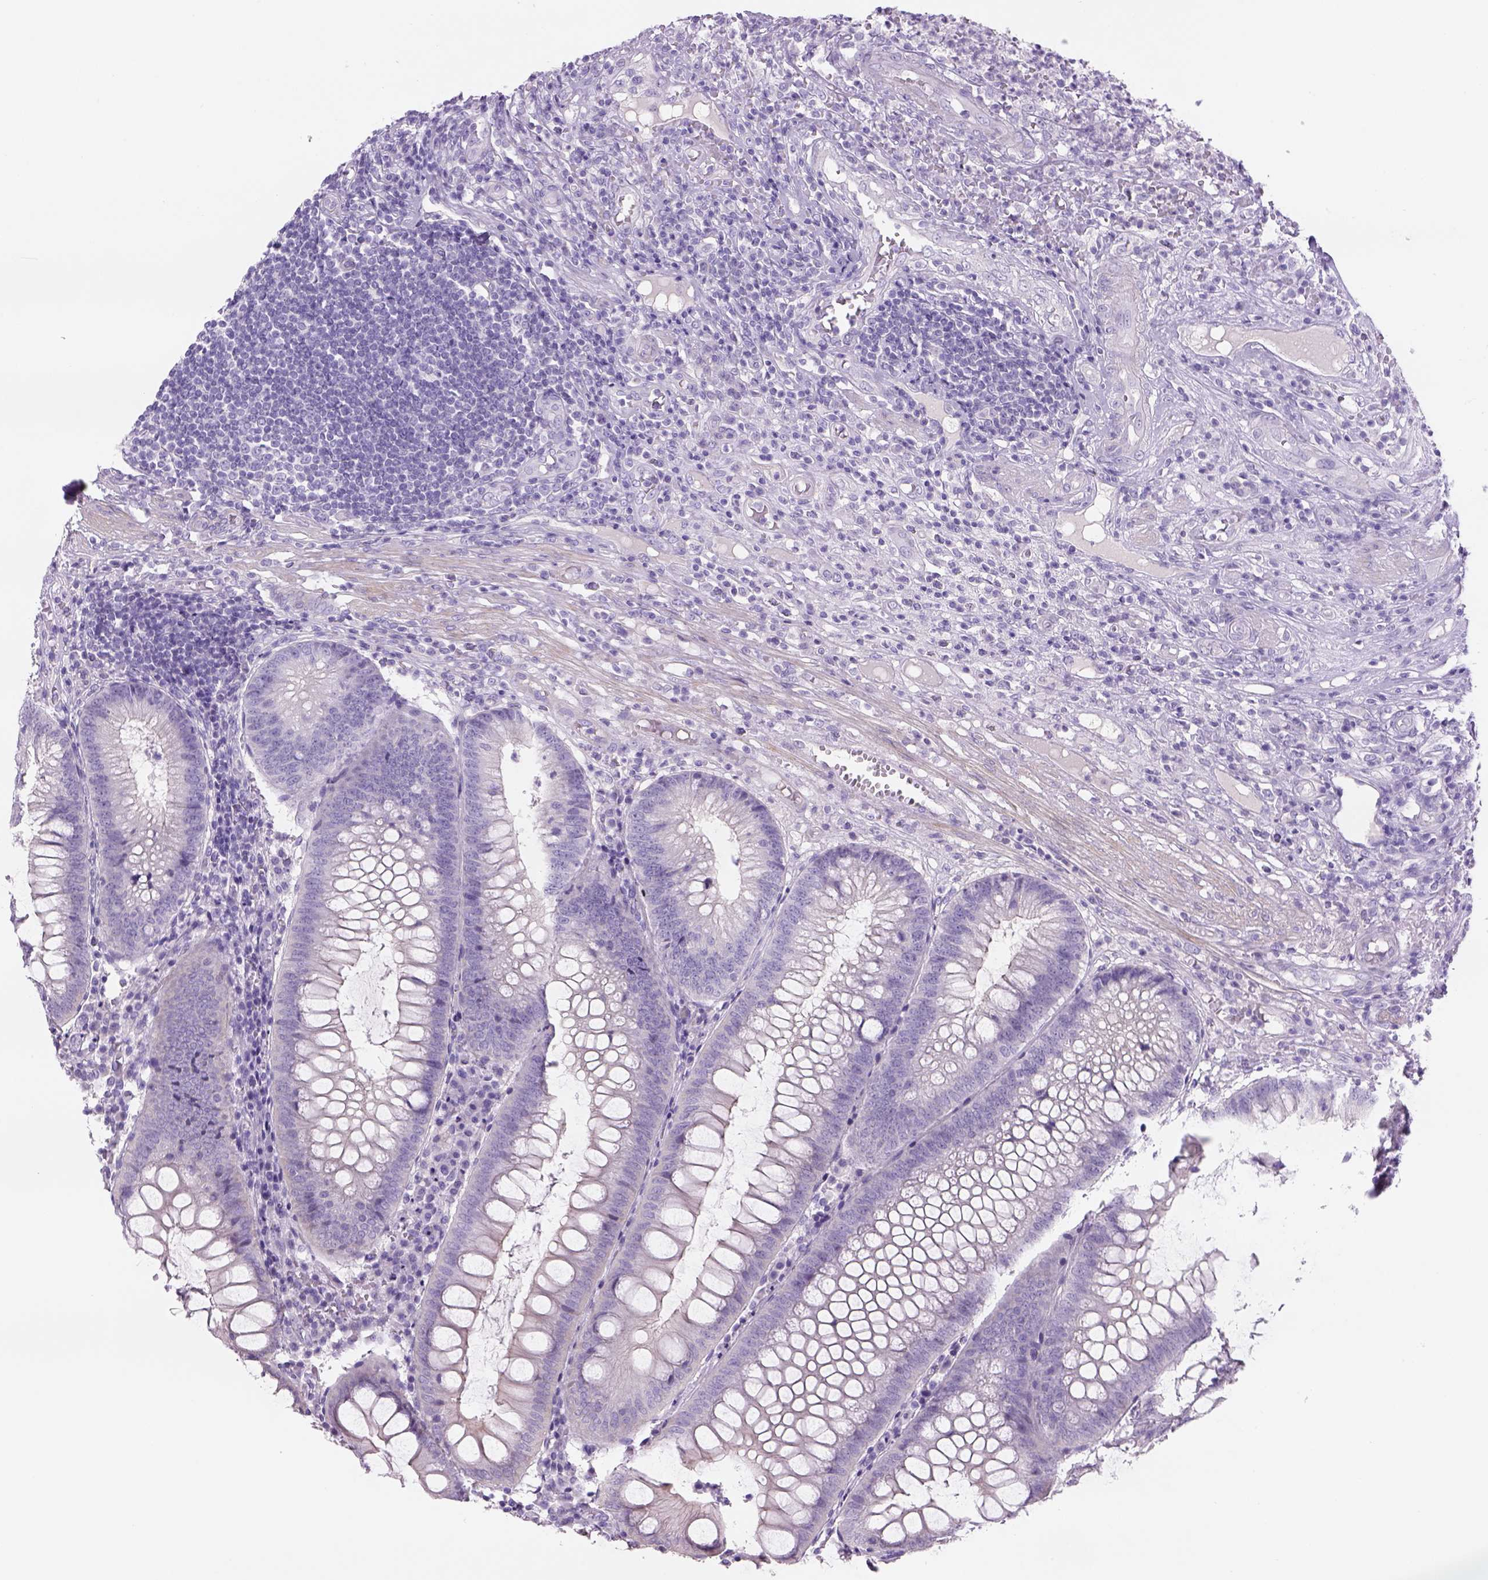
{"staining": {"intensity": "negative", "quantity": "none", "location": "none"}, "tissue": "appendix", "cell_type": "Glandular cells", "image_type": "normal", "snomed": [{"axis": "morphology", "description": "Normal tissue, NOS"}, {"axis": "morphology", "description": "Inflammation, NOS"}, {"axis": "topography", "description": "Appendix"}], "caption": "High power microscopy histopathology image of an IHC micrograph of benign appendix, revealing no significant positivity in glandular cells. (DAB (3,3'-diaminobenzidine) IHC visualized using brightfield microscopy, high magnification).", "gene": "TENM4", "patient": {"sex": "male", "age": 16}}